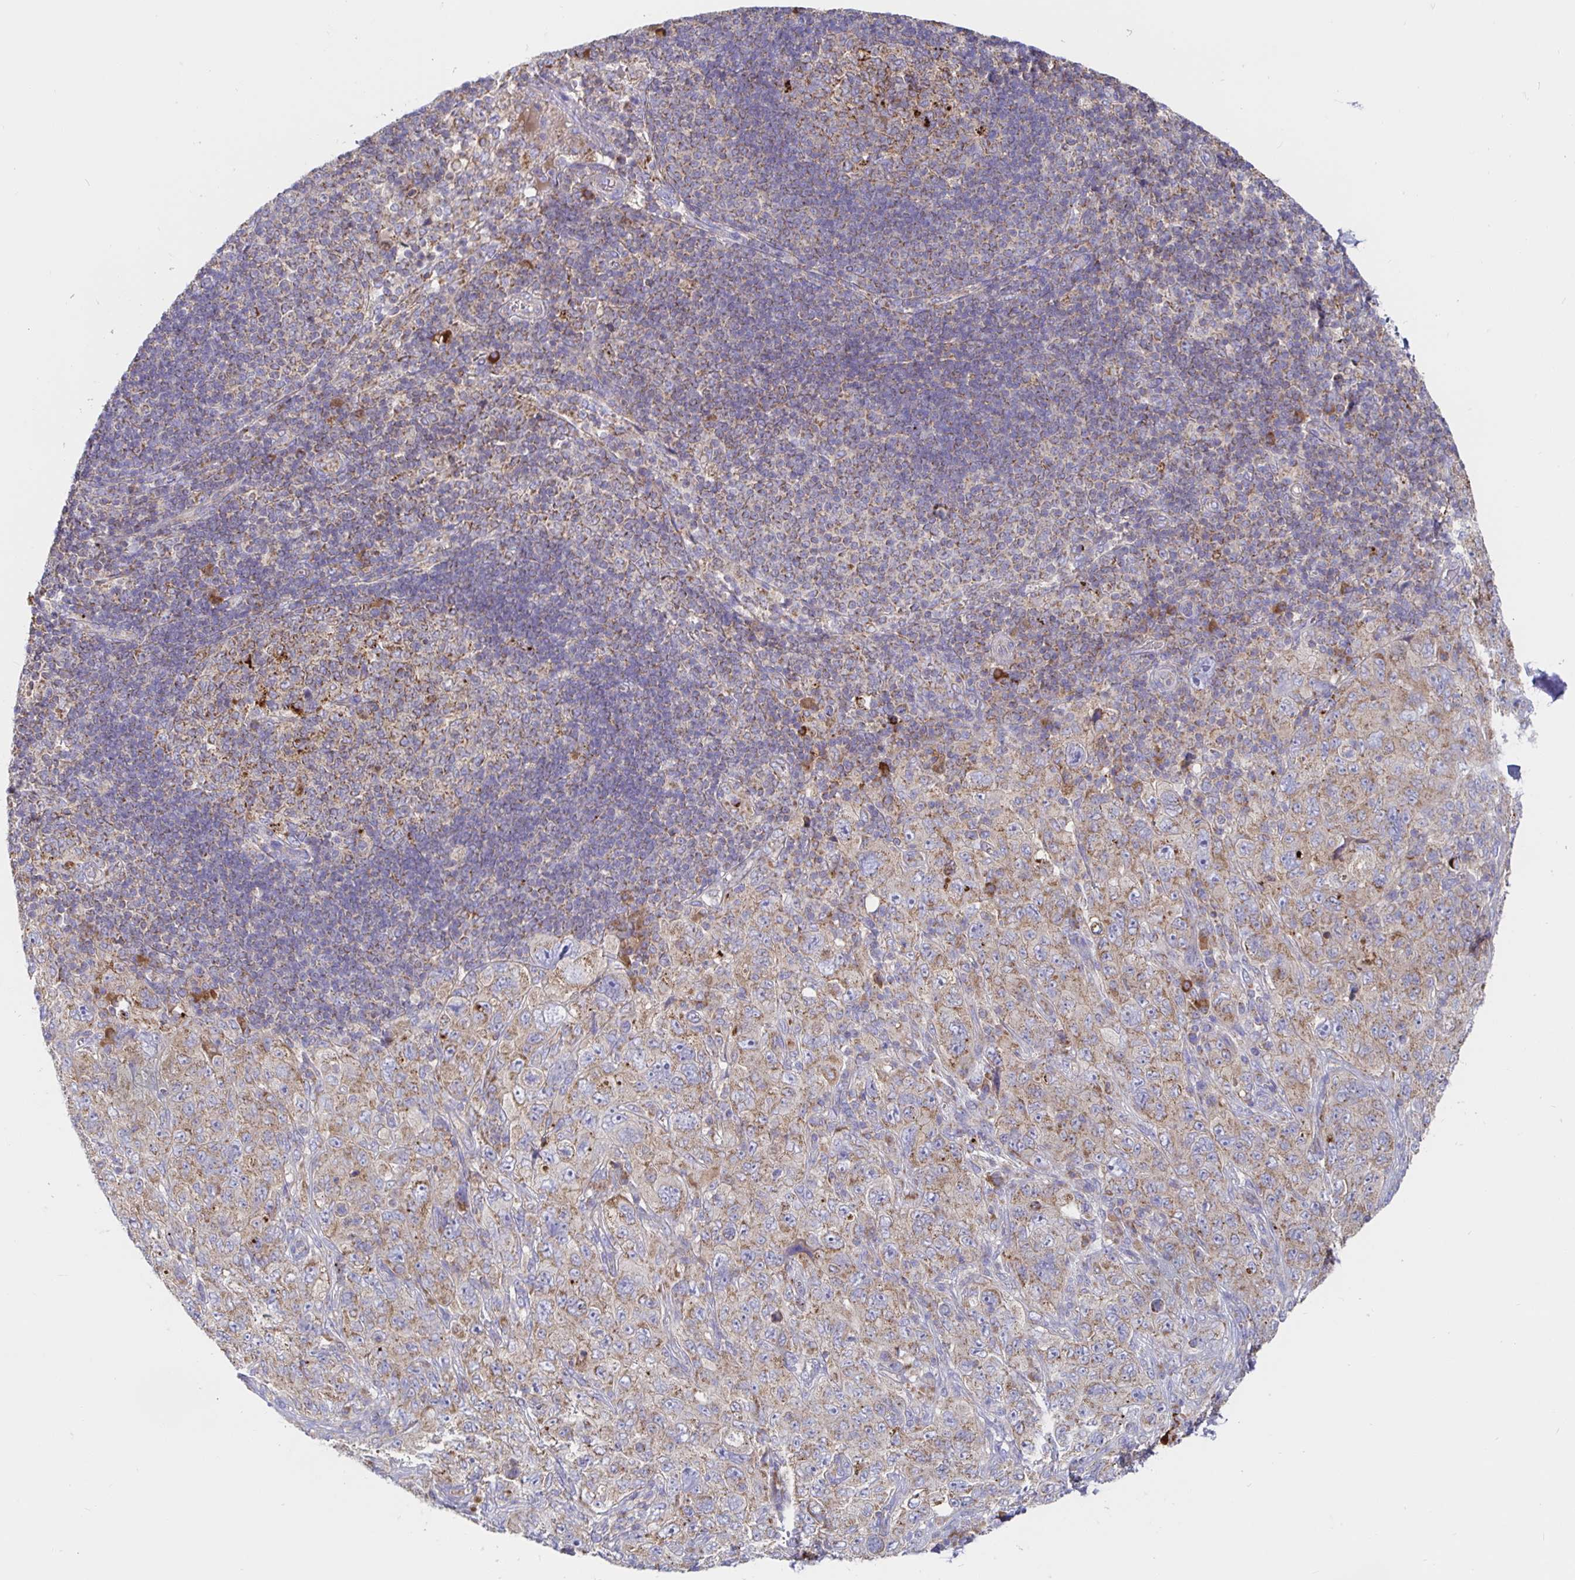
{"staining": {"intensity": "weak", "quantity": ">75%", "location": "cytoplasmic/membranous"}, "tissue": "pancreatic cancer", "cell_type": "Tumor cells", "image_type": "cancer", "snomed": [{"axis": "morphology", "description": "Adenocarcinoma, NOS"}, {"axis": "topography", "description": "Pancreas"}], "caption": "Protein expression by immunohistochemistry displays weak cytoplasmic/membranous staining in about >75% of tumor cells in pancreatic cancer (adenocarcinoma).", "gene": "PRDX3", "patient": {"sex": "male", "age": 68}}